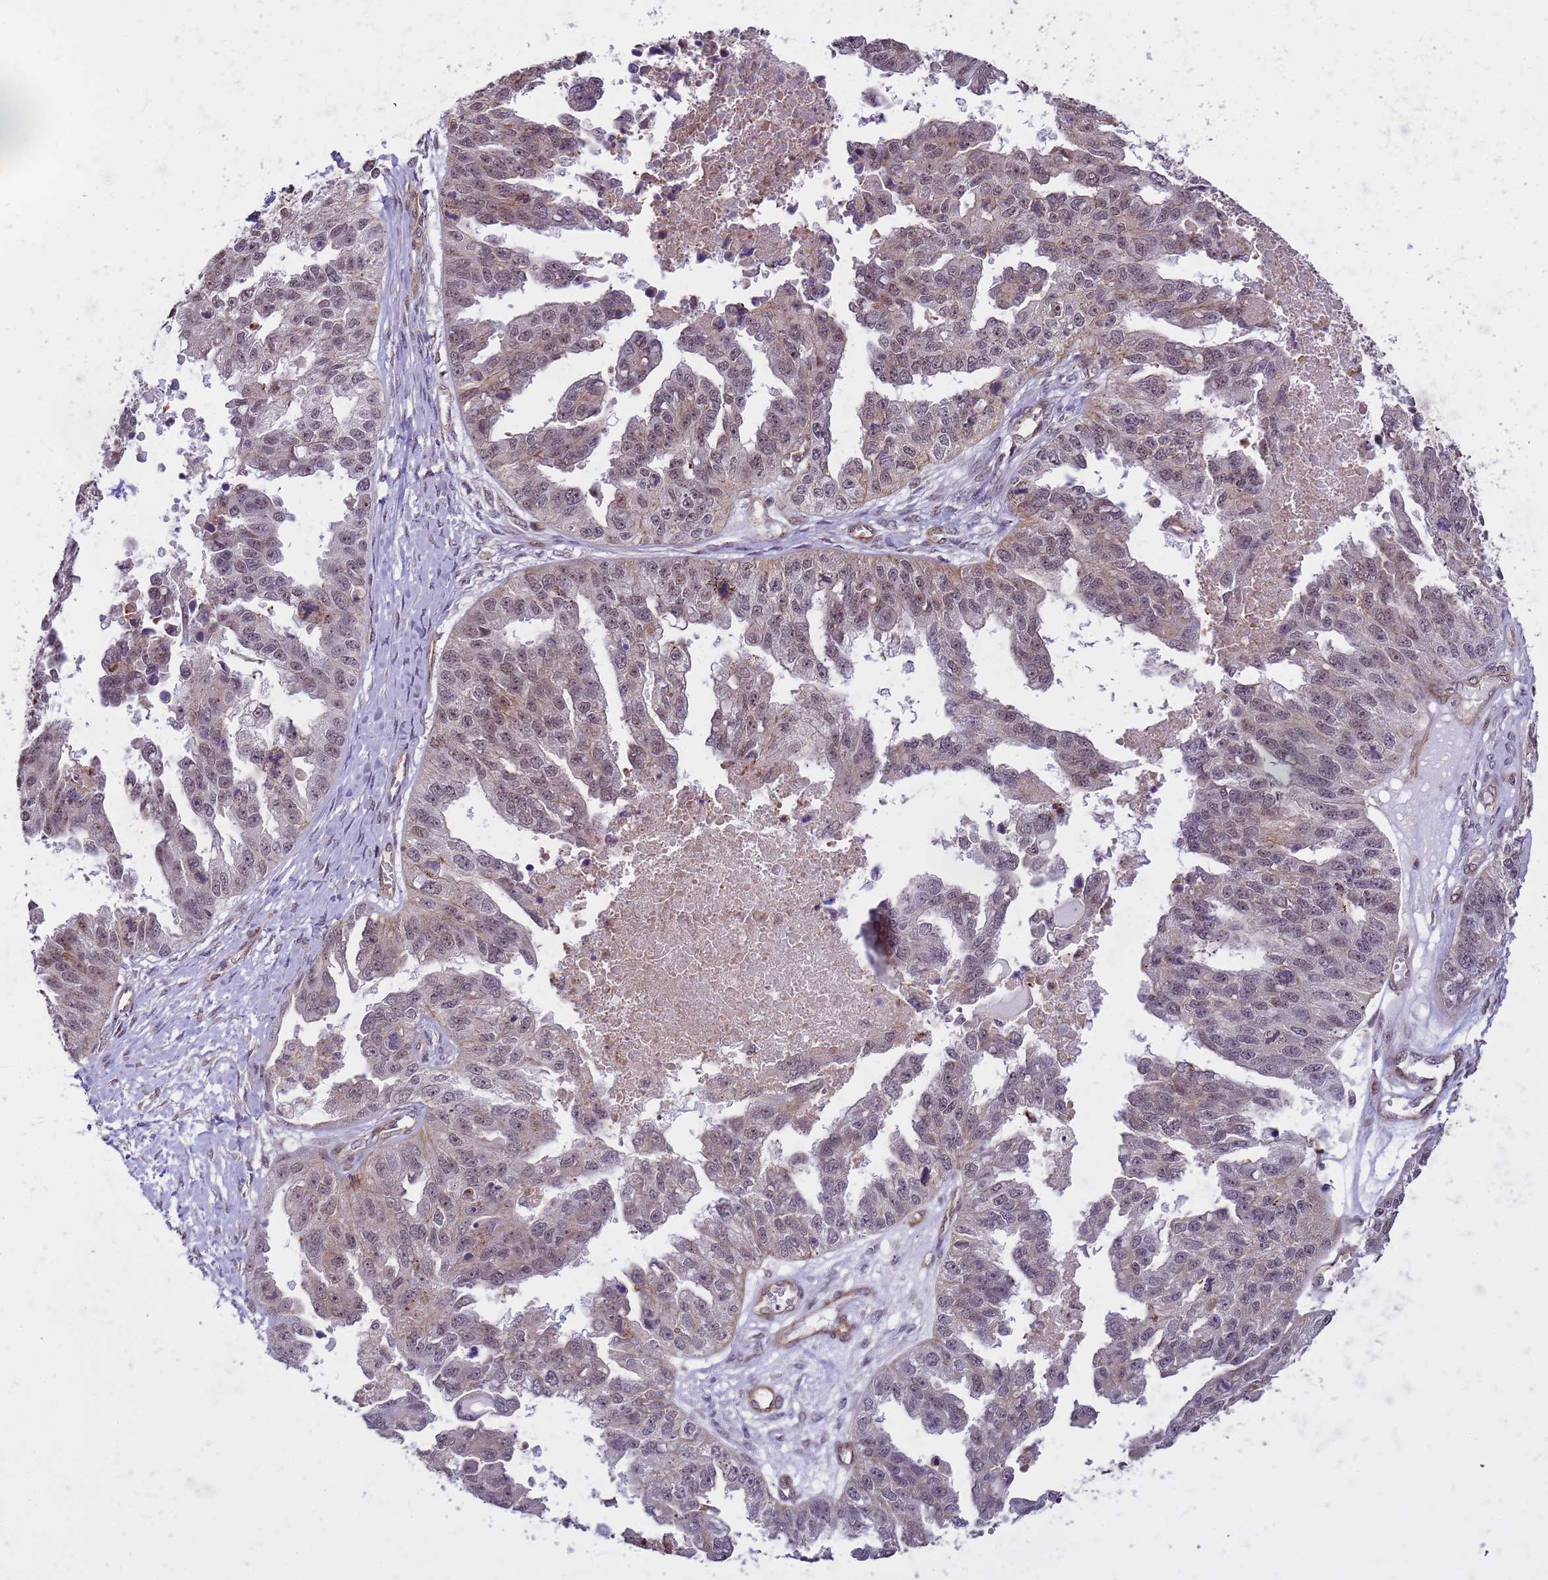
{"staining": {"intensity": "weak", "quantity": "25%-75%", "location": "nuclear"}, "tissue": "ovarian cancer", "cell_type": "Tumor cells", "image_type": "cancer", "snomed": [{"axis": "morphology", "description": "Cystadenocarcinoma, serous, NOS"}, {"axis": "topography", "description": "Ovary"}], "caption": "DAB immunohistochemical staining of ovarian serous cystadenocarcinoma reveals weak nuclear protein staining in approximately 25%-75% of tumor cells. The staining is performed using DAB brown chromogen to label protein expression. The nuclei are counter-stained blue using hematoxylin.", "gene": "EMC2", "patient": {"sex": "female", "age": 58}}